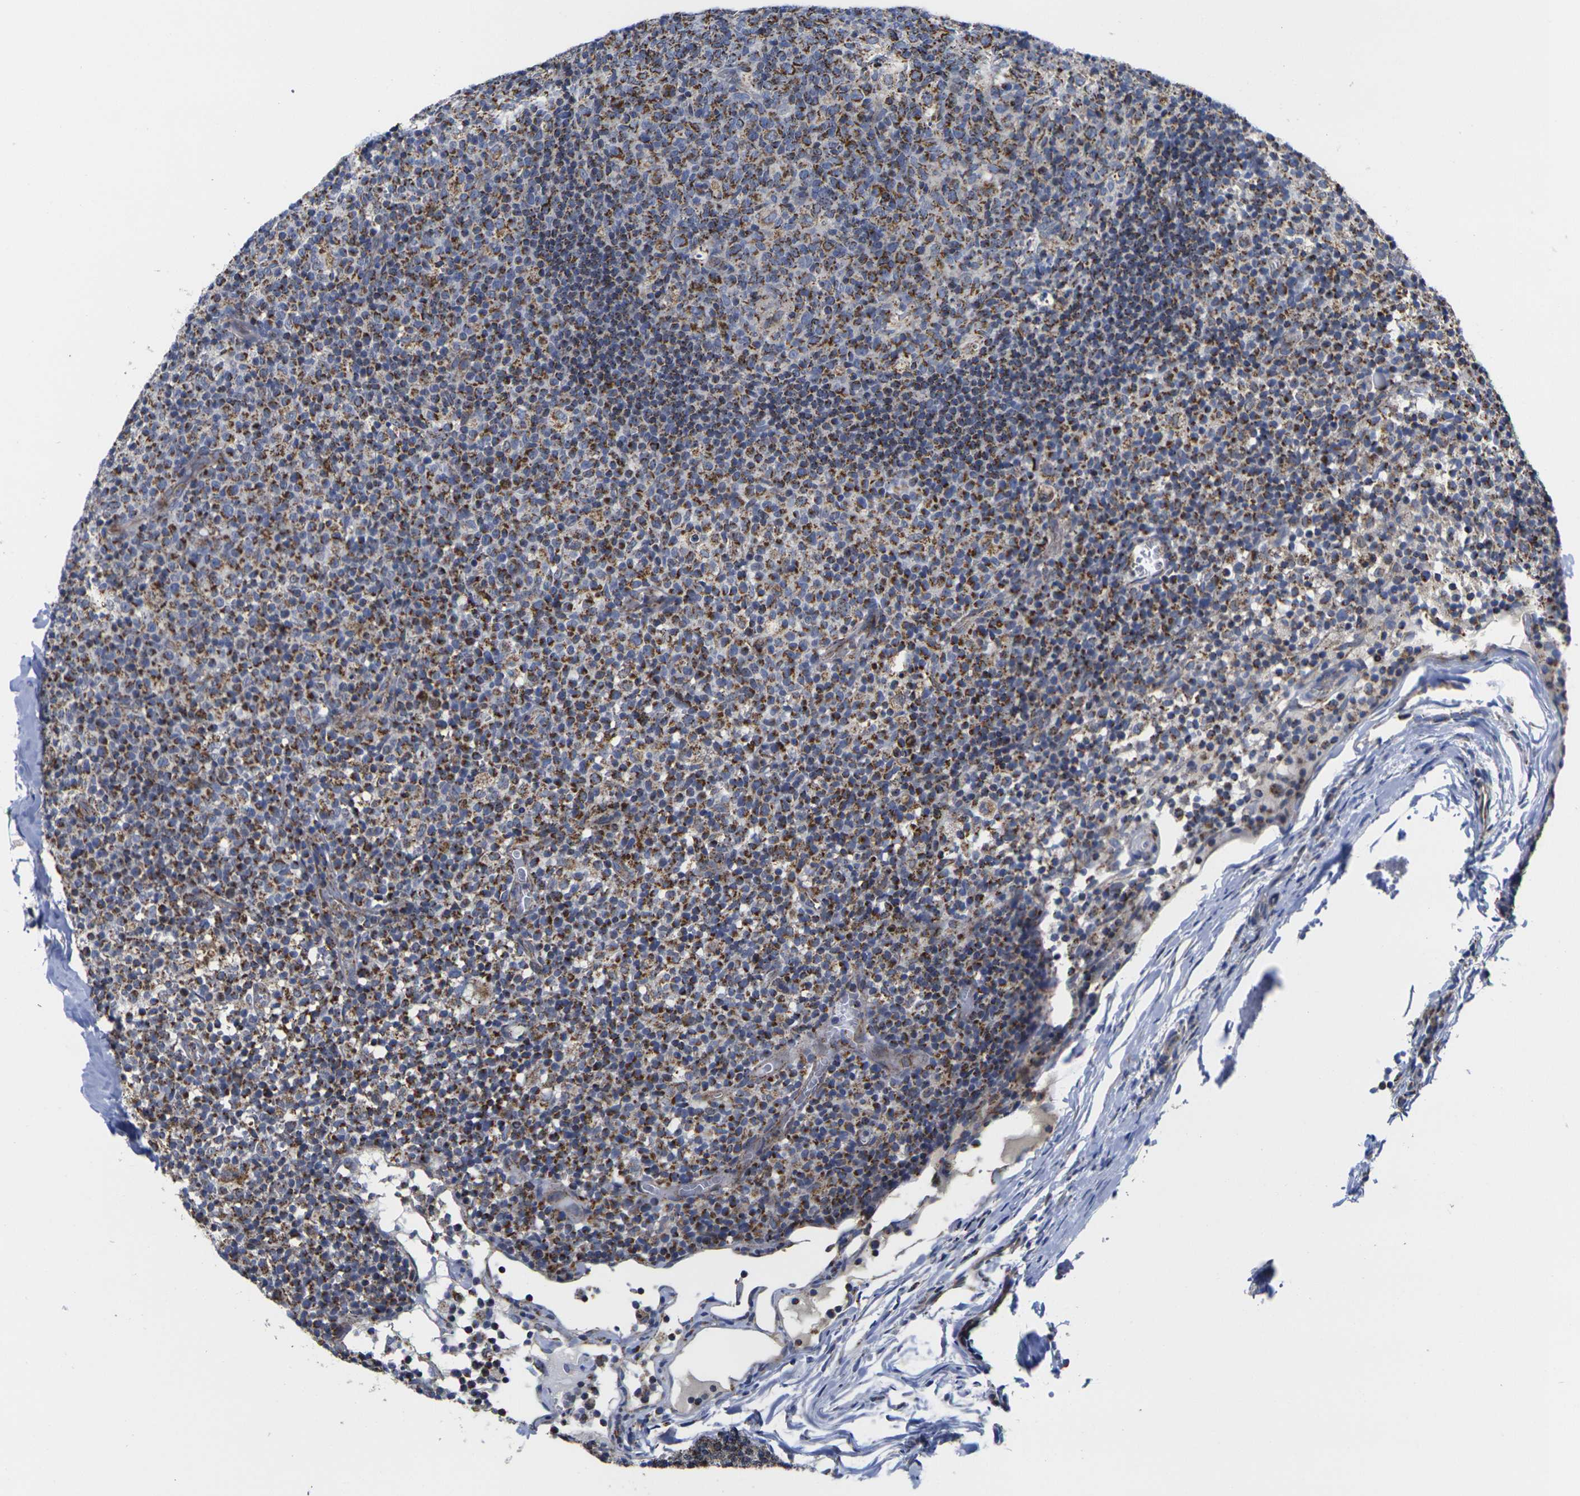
{"staining": {"intensity": "strong", "quantity": ">75%", "location": "cytoplasmic/membranous"}, "tissue": "lymph node", "cell_type": "Germinal center cells", "image_type": "normal", "snomed": [{"axis": "morphology", "description": "Normal tissue, NOS"}, {"axis": "morphology", "description": "Inflammation, NOS"}, {"axis": "topography", "description": "Lymph node"}], "caption": "Immunohistochemical staining of unremarkable human lymph node demonstrates strong cytoplasmic/membranous protein staining in approximately >75% of germinal center cells. (Stains: DAB in brown, nuclei in blue, Microscopy: brightfield microscopy at high magnification).", "gene": "P2RY11", "patient": {"sex": "male", "age": 55}}